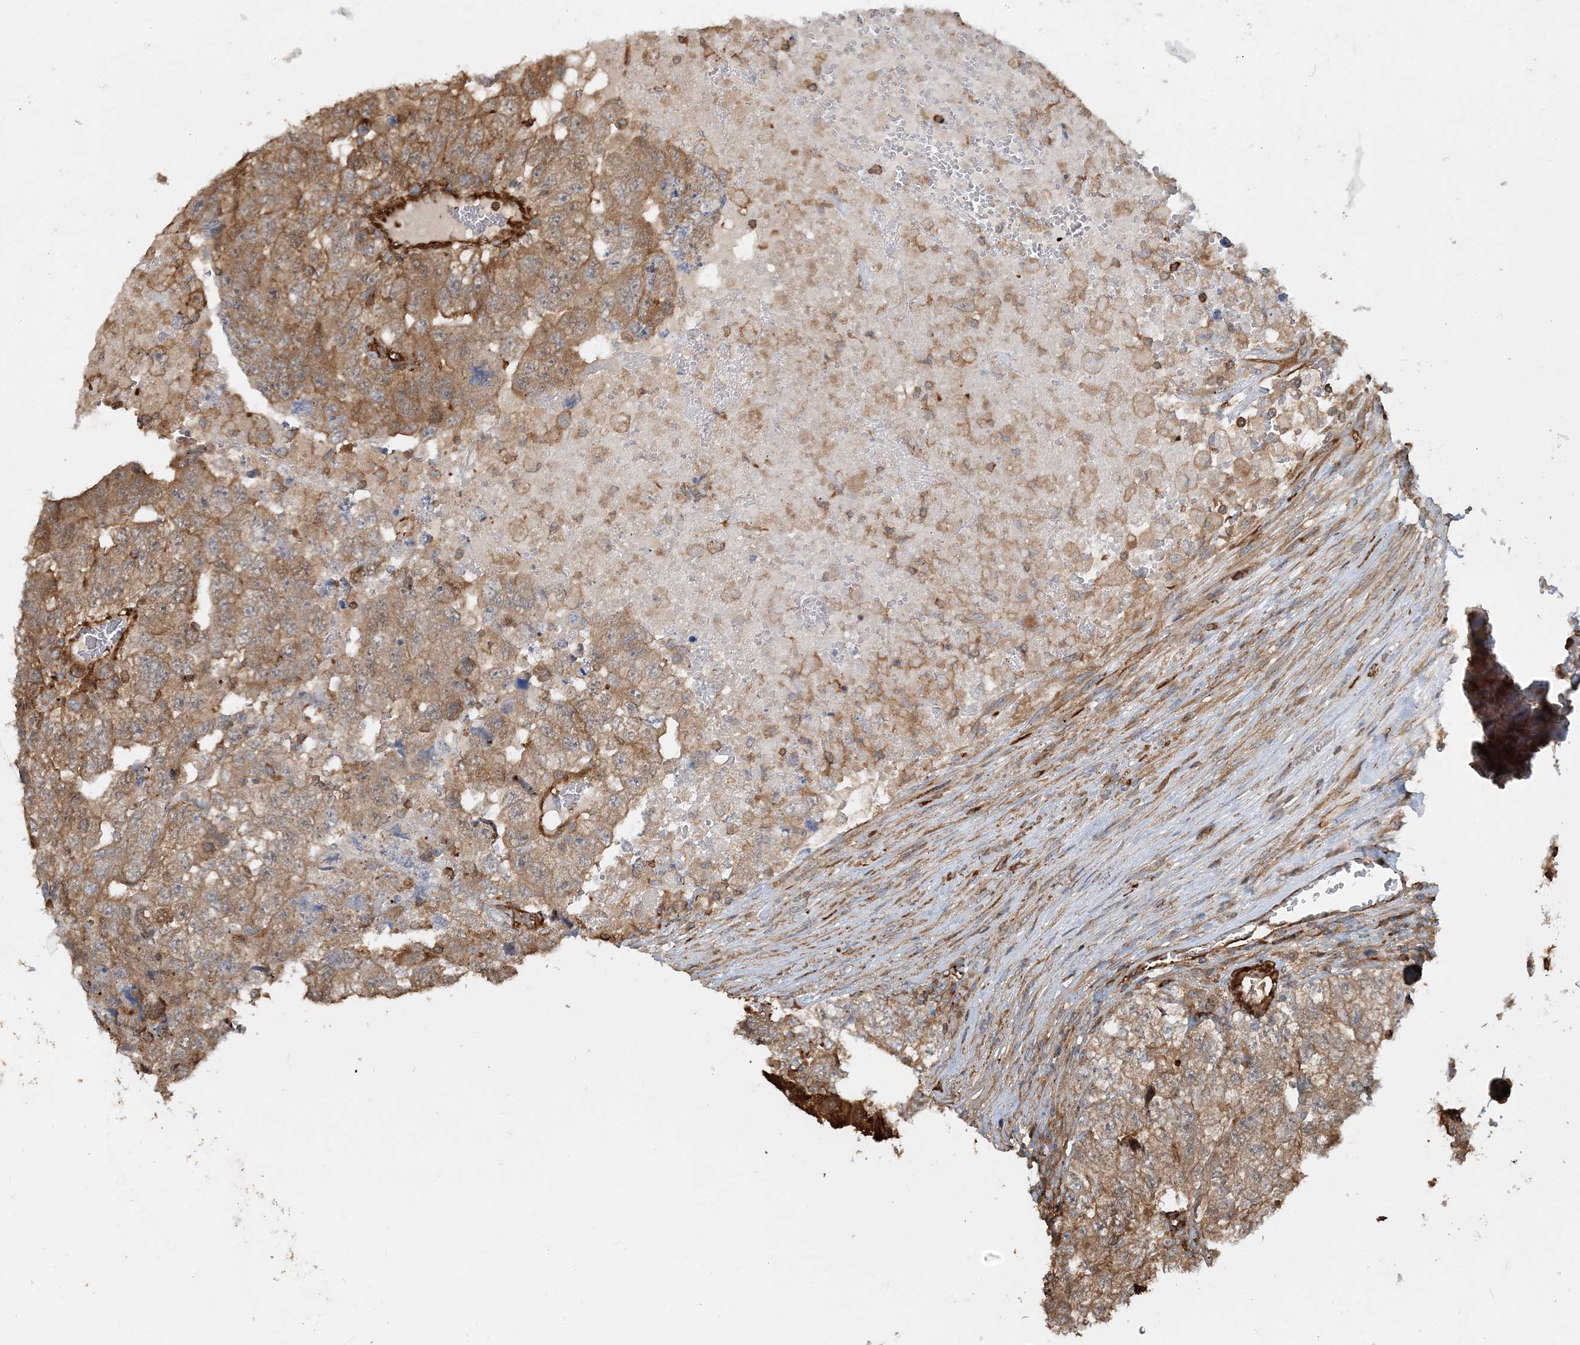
{"staining": {"intensity": "moderate", "quantity": ">75%", "location": "cytoplasmic/membranous"}, "tissue": "testis cancer", "cell_type": "Tumor cells", "image_type": "cancer", "snomed": [{"axis": "morphology", "description": "Carcinoma, Embryonal, NOS"}, {"axis": "topography", "description": "Testis"}], "caption": "Immunohistochemistry (IHC) micrograph of neoplastic tissue: testis cancer stained using immunohistochemistry (IHC) shows medium levels of moderate protein expression localized specifically in the cytoplasmic/membranous of tumor cells, appearing as a cytoplasmic/membranous brown color.", "gene": "DSTN", "patient": {"sex": "male", "age": 36}}